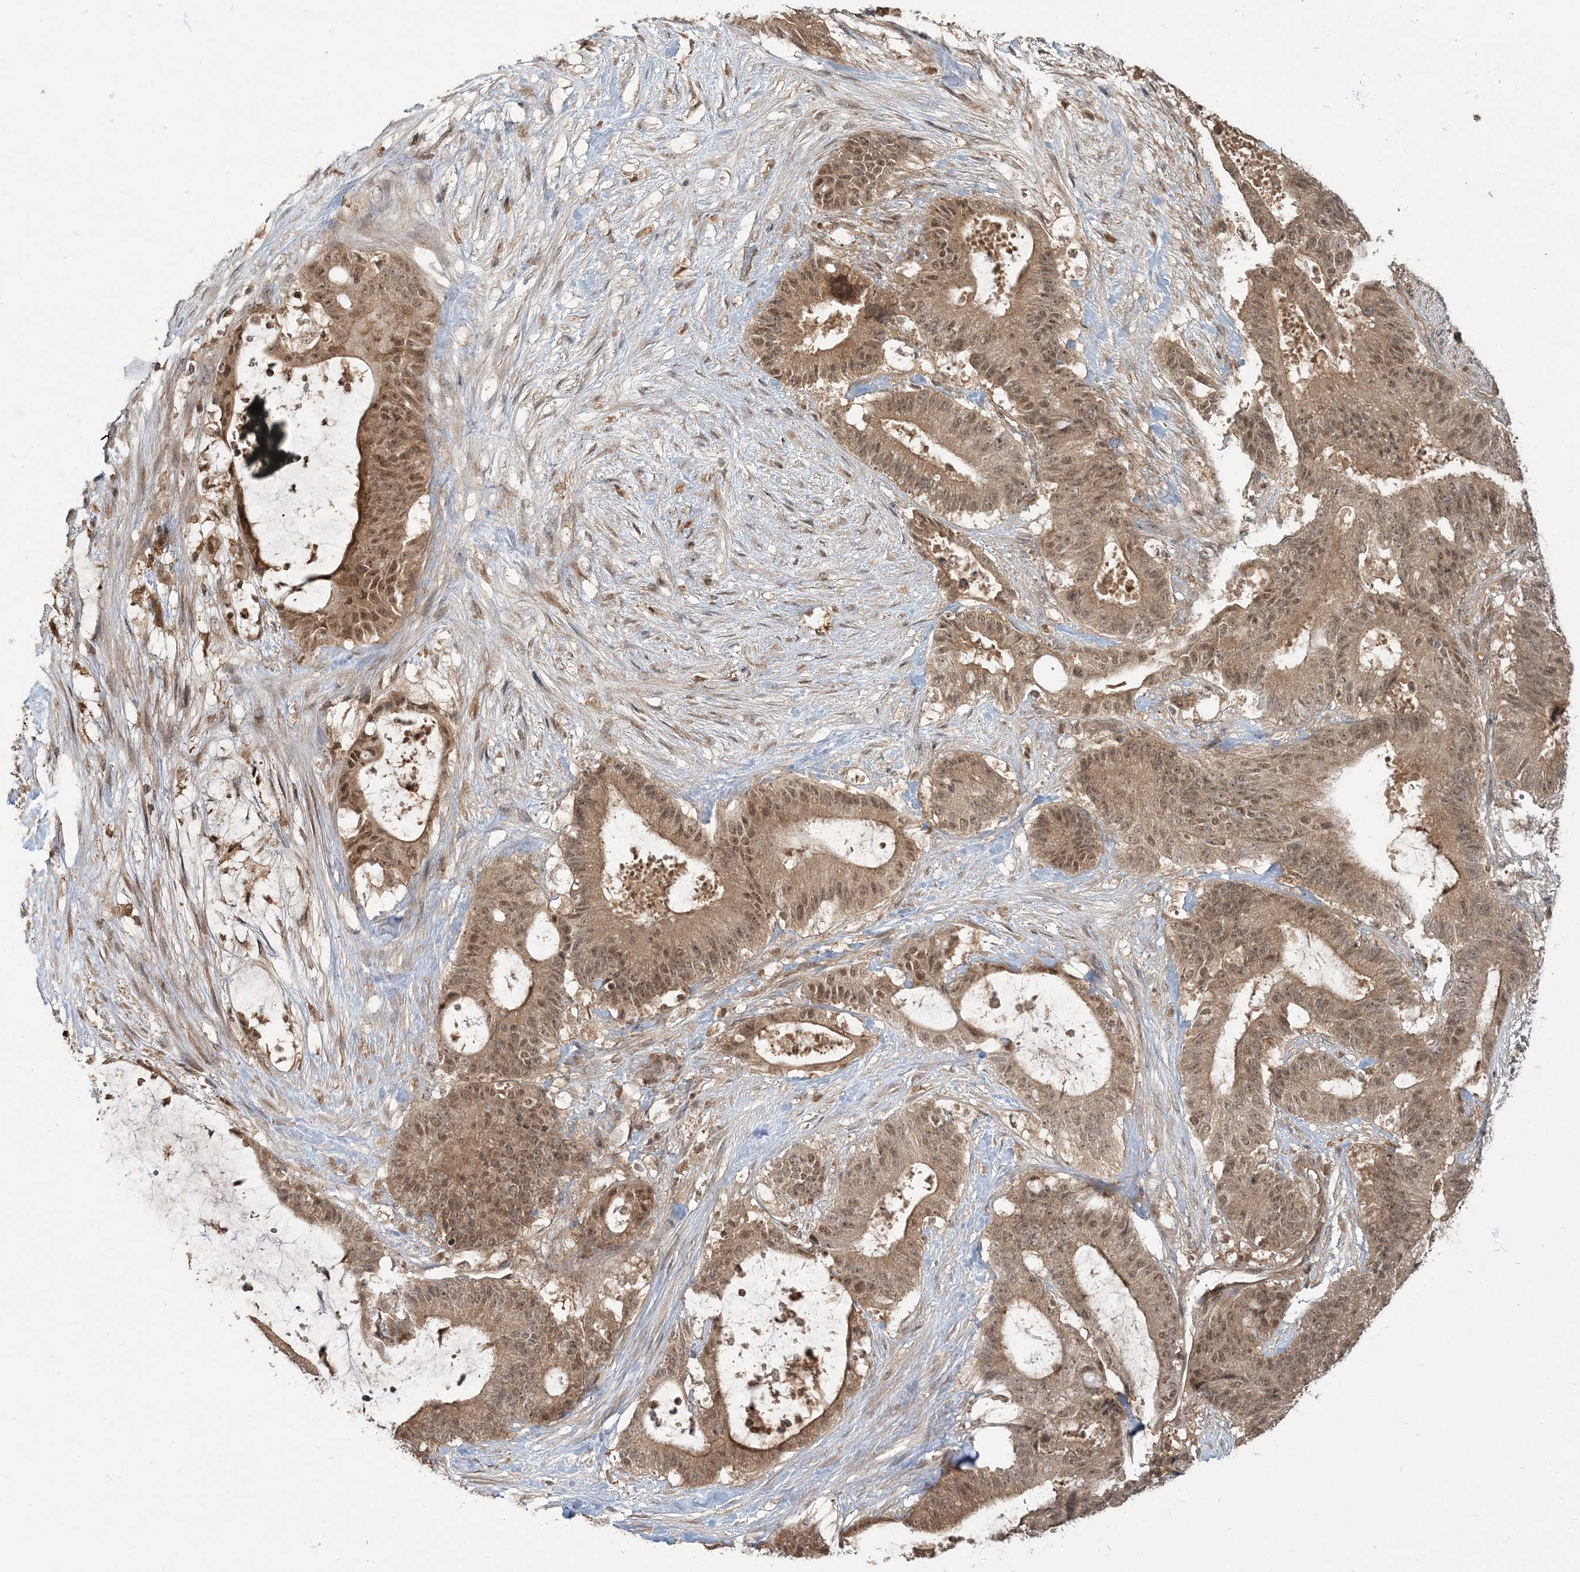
{"staining": {"intensity": "moderate", "quantity": ">75%", "location": "cytoplasmic/membranous,nuclear"}, "tissue": "liver cancer", "cell_type": "Tumor cells", "image_type": "cancer", "snomed": [{"axis": "morphology", "description": "Normal tissue, NOS"}, {"axis": "morphology", "description": "Cholangiocarcinoma"}, {"axis": "topography", "description": "Liver"}, {"axis": "topography", "description": "Peripheral nerve tissue"}], "caption": "Approximately >75% of tumor cells in human liver cancer (cholangiocarcinoma) demonstrate moderate cytoplasmic/membranous and nuclear protein staining as visualized by brown immunohistochemical staining.", "gene": "CAB39", "patient": {"sex": "female", "age": 73}}